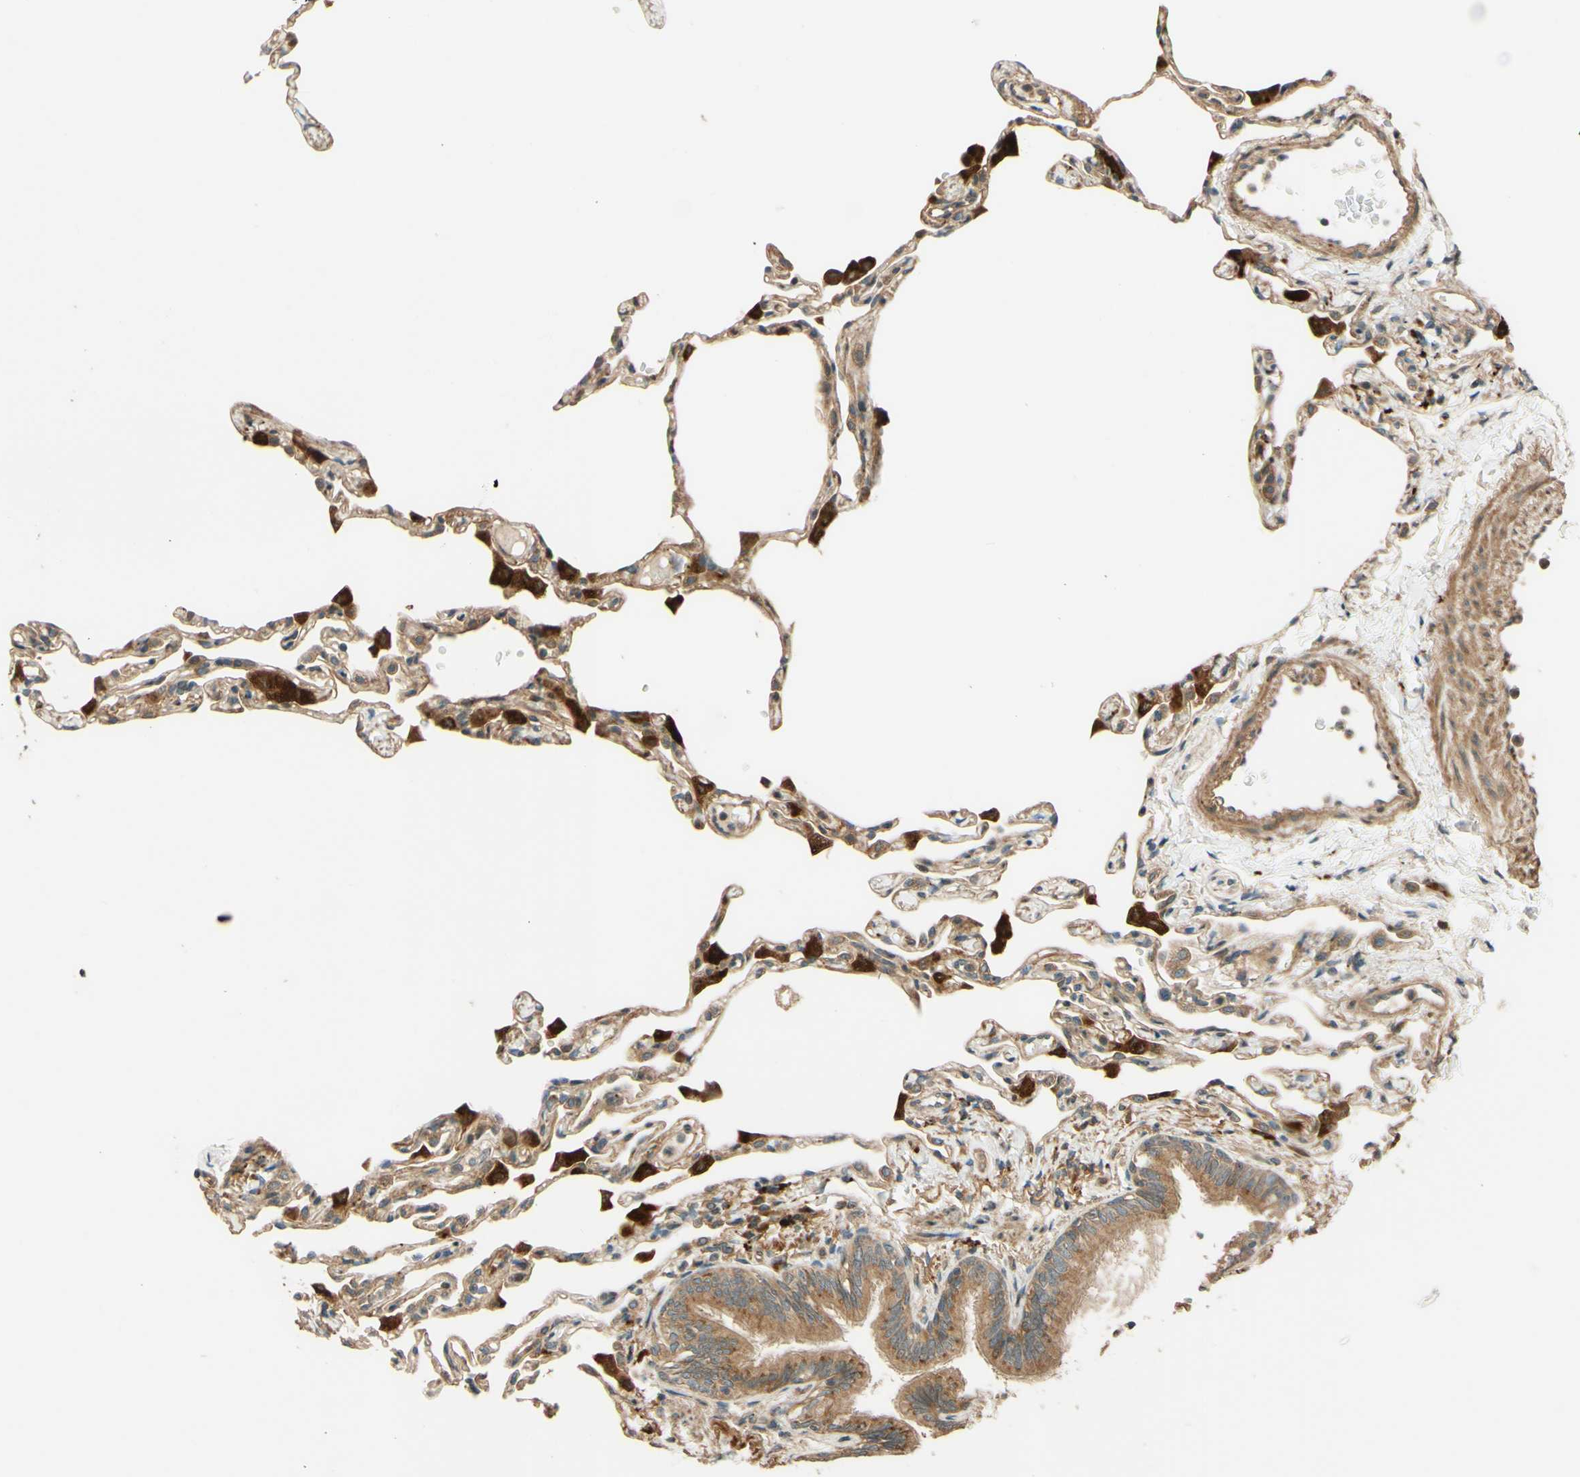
{"staining": {"intensity": "weak", "quantity": "25%-75%", "location": "cytoplasmic/membranous"}, "tissue": "lung", "cell_type": "Alveolar cells", "image_type": "normal", "snomed": [{"axis": "morphology", "description": "Normal tissue, NOS"}, {"axis": "topography", "description": "Lung"}], "caption": "Brown immunohistochemical staining in unremarkable human lung reveals weak cytoplasmic/membranous staining in about 25%-75% of alveolar cells. Nuclei are stained in blue.", "gene": "RNF19A", "patient": {"sex": "female", "age": 49}}